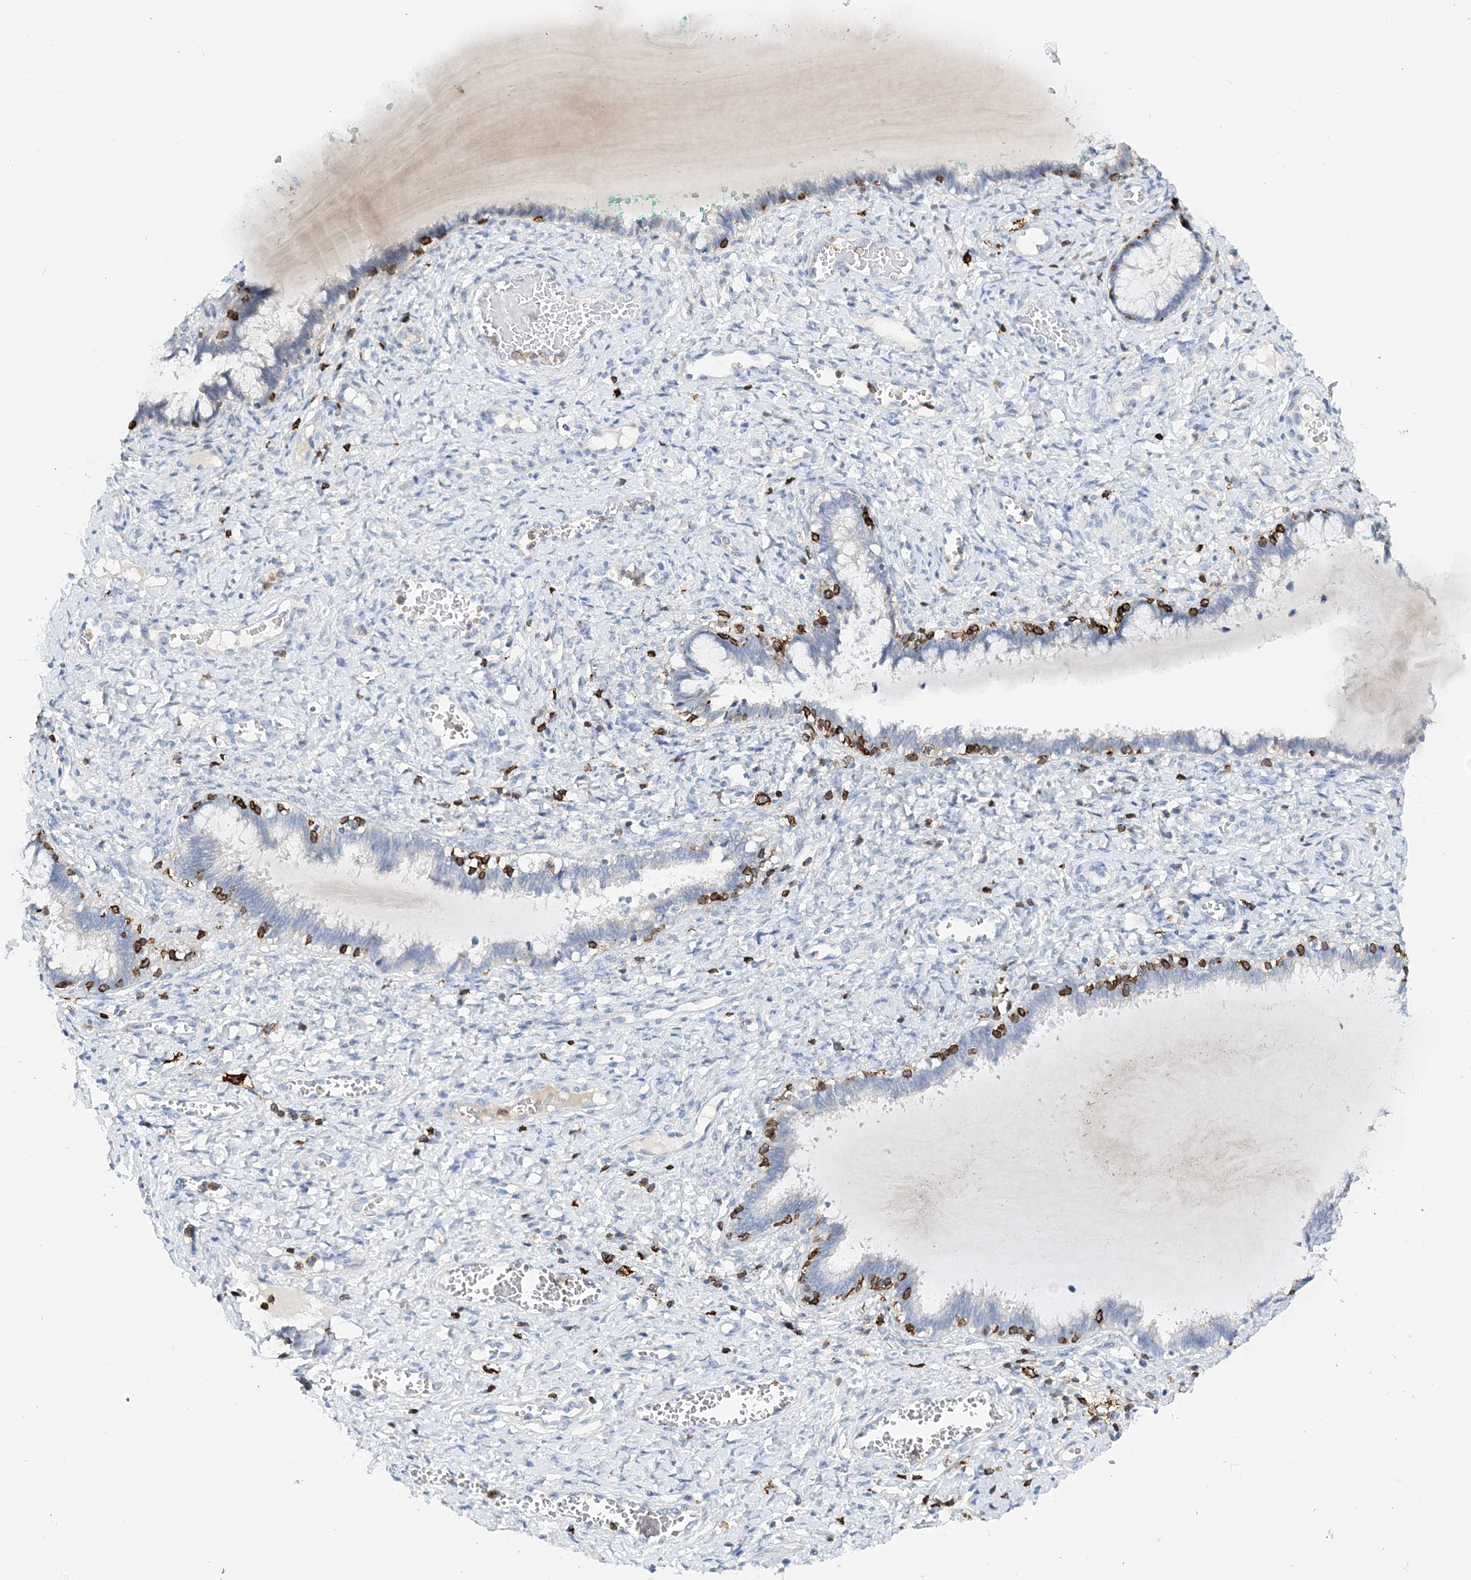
{"staining": {"intensity": "negative", "quantity": "none", "location": "none"}, "tissue": "cervix", "cell_type": "Glandular cells", "image_type": "normal", "snomed": [{"axis": "morphology", "description": "Normal tissue, NOS"}, {"axis": "morphology", "description": "Adenocarcinoma, NOS"}, {"axis": "topography", "description": "Cervix"}], "caption": "This is an IHC photomicrograph of unremarkable human cervix. There is no expression in glandular cells.", "gene": "PRMT9", "patient": {"sex": "female", "age": 29}}